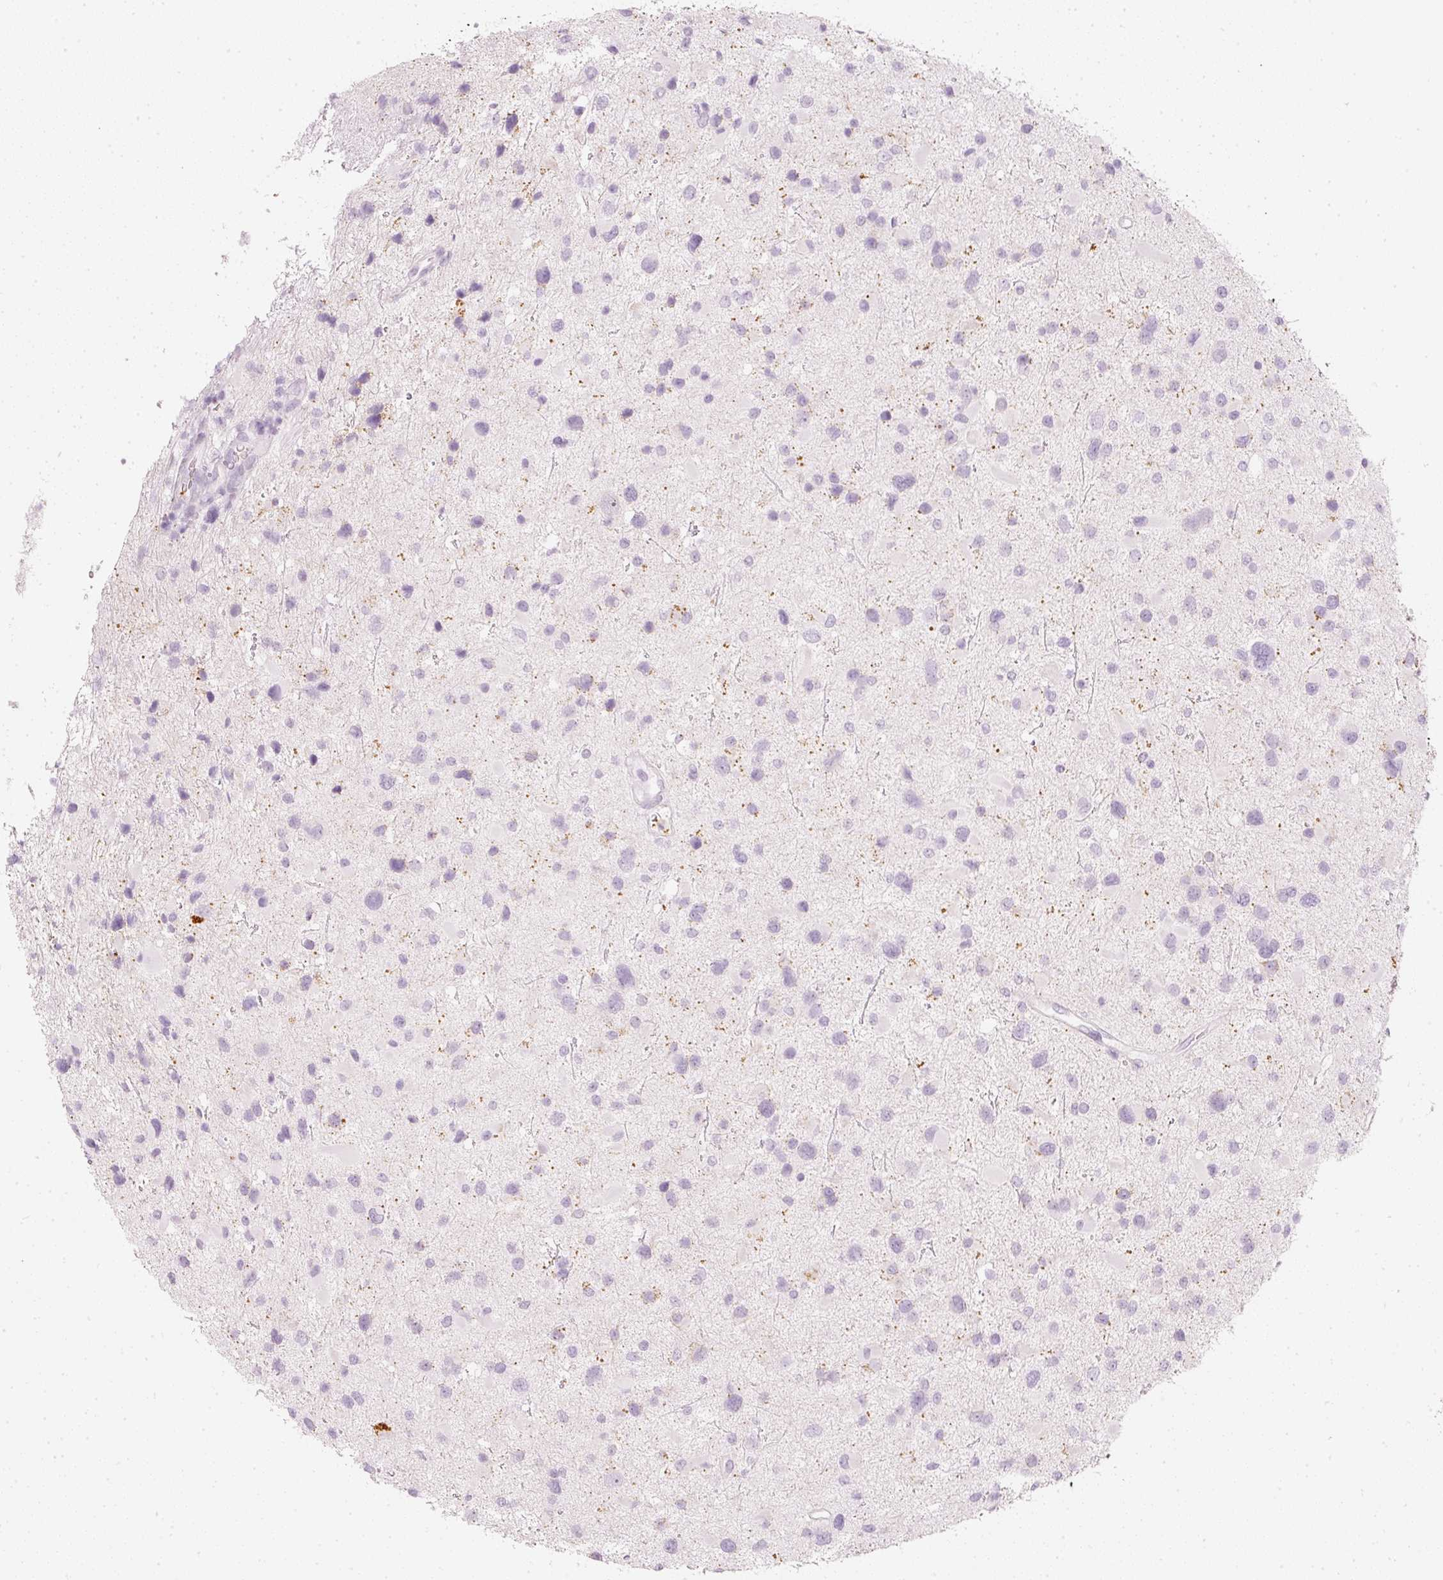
{"staining": {"intensity": "negative", "quantity": "none", "location": "none"}, "tissue": "glioma", "cell_type": "Tumor cells", "image_type": "cancer", "snomed": [{"axis": "morphology", "description": "Glioma, malignant, Low grade"}, {"axis": "topography", "description": "Brain"}], "caption": "The image reveals no staining of tumor cells in glioma.", "gene": "LECT2", "patient": {"sex": "female", "age": 32}}